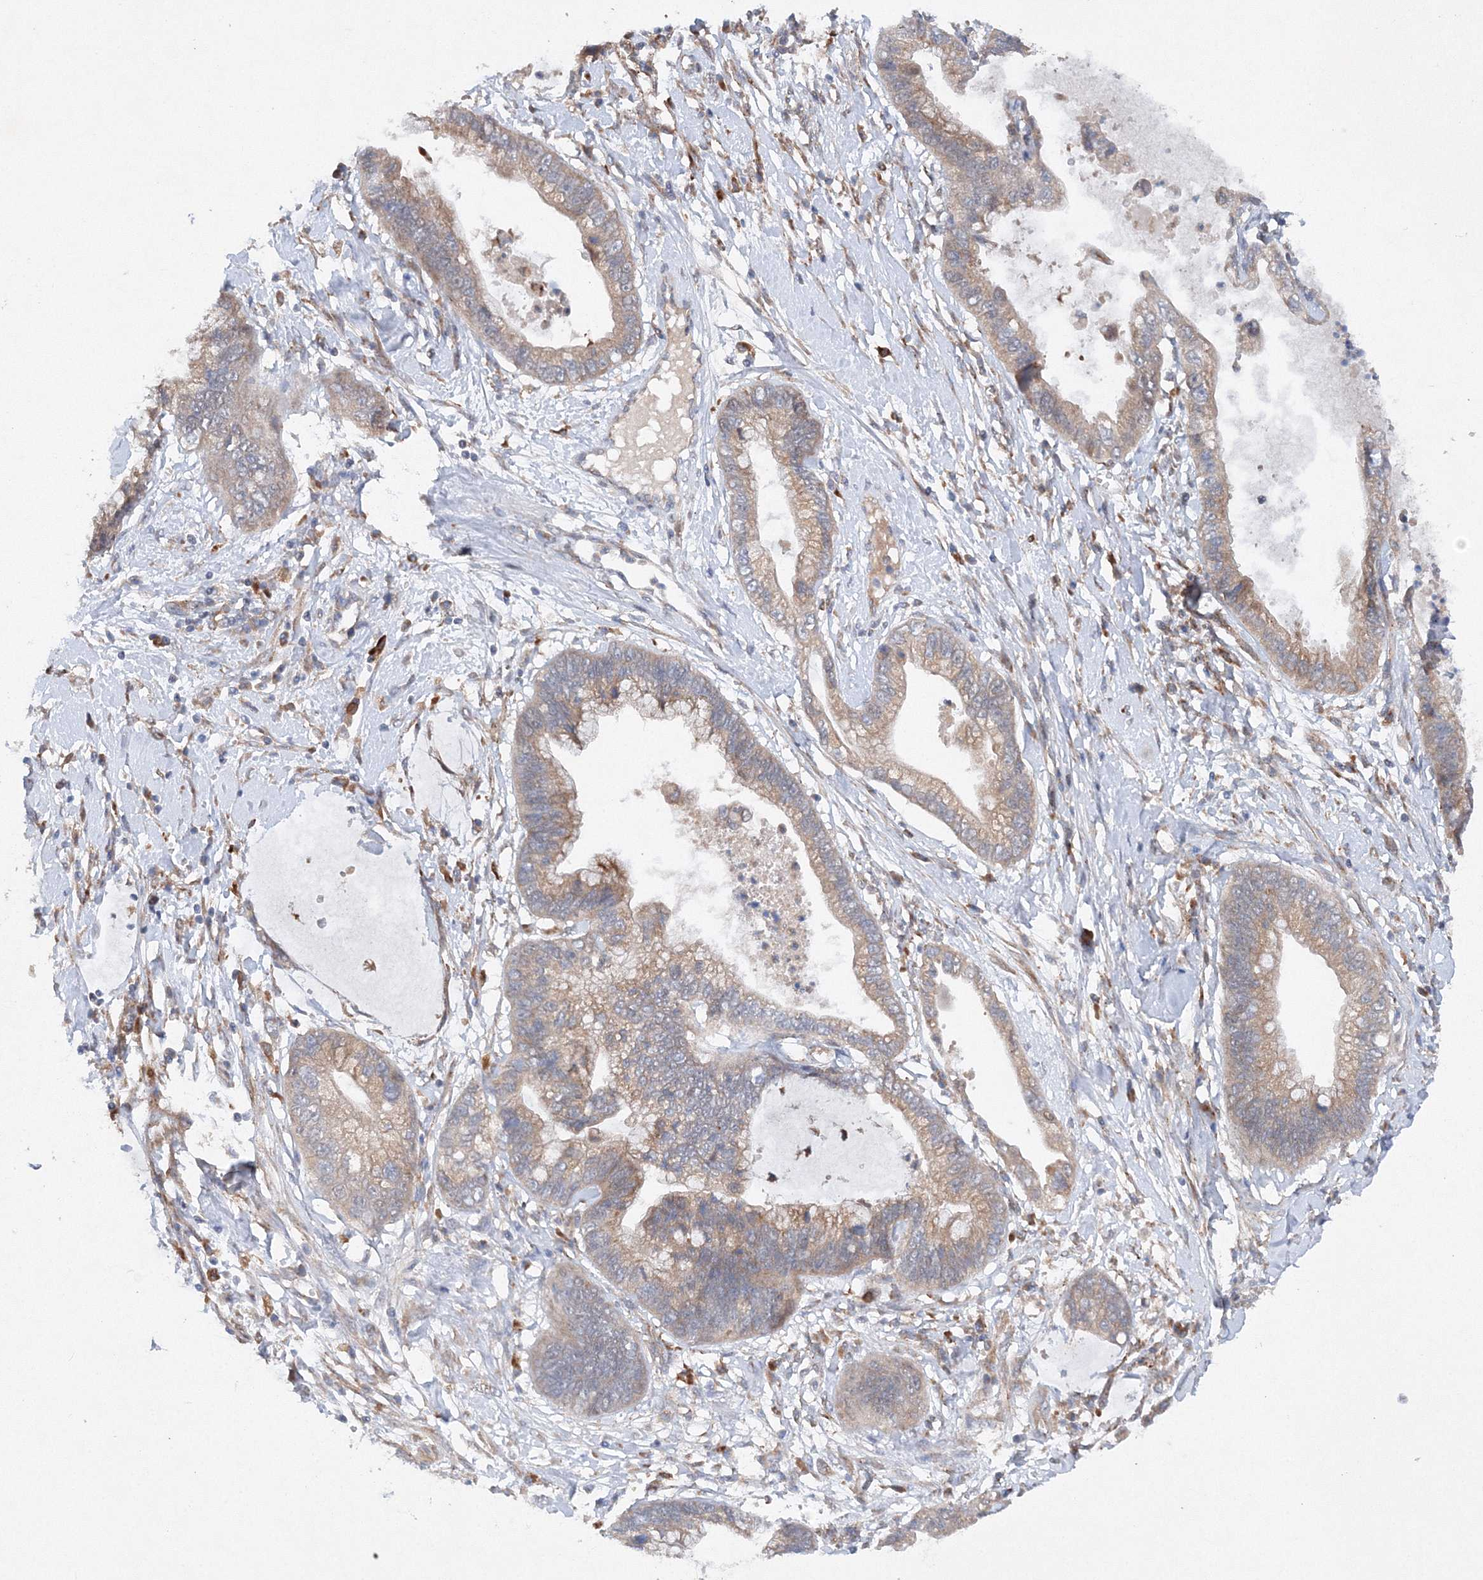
{"staining": {"intensity": "weak", "quantity": ">75%", "location": "cytoplasmic/membranous"}, "tissue": "cervical cancer", "cell_type": "Tumor cells", "image_type": "cancer", "snomed": [{"axis": "morphology", "description": "Adenocarcinoma, NOS"}, {"axis": "topography", "description": "Cervix"}], "caption": "Tumor cells display low levels of weak cytoplasmic/membranous staining in about >75% of cells in cervical cancer (adenocarcinoma).", "gene": "SLC36A1", "patient": {"sex": "female", "age": 44}}